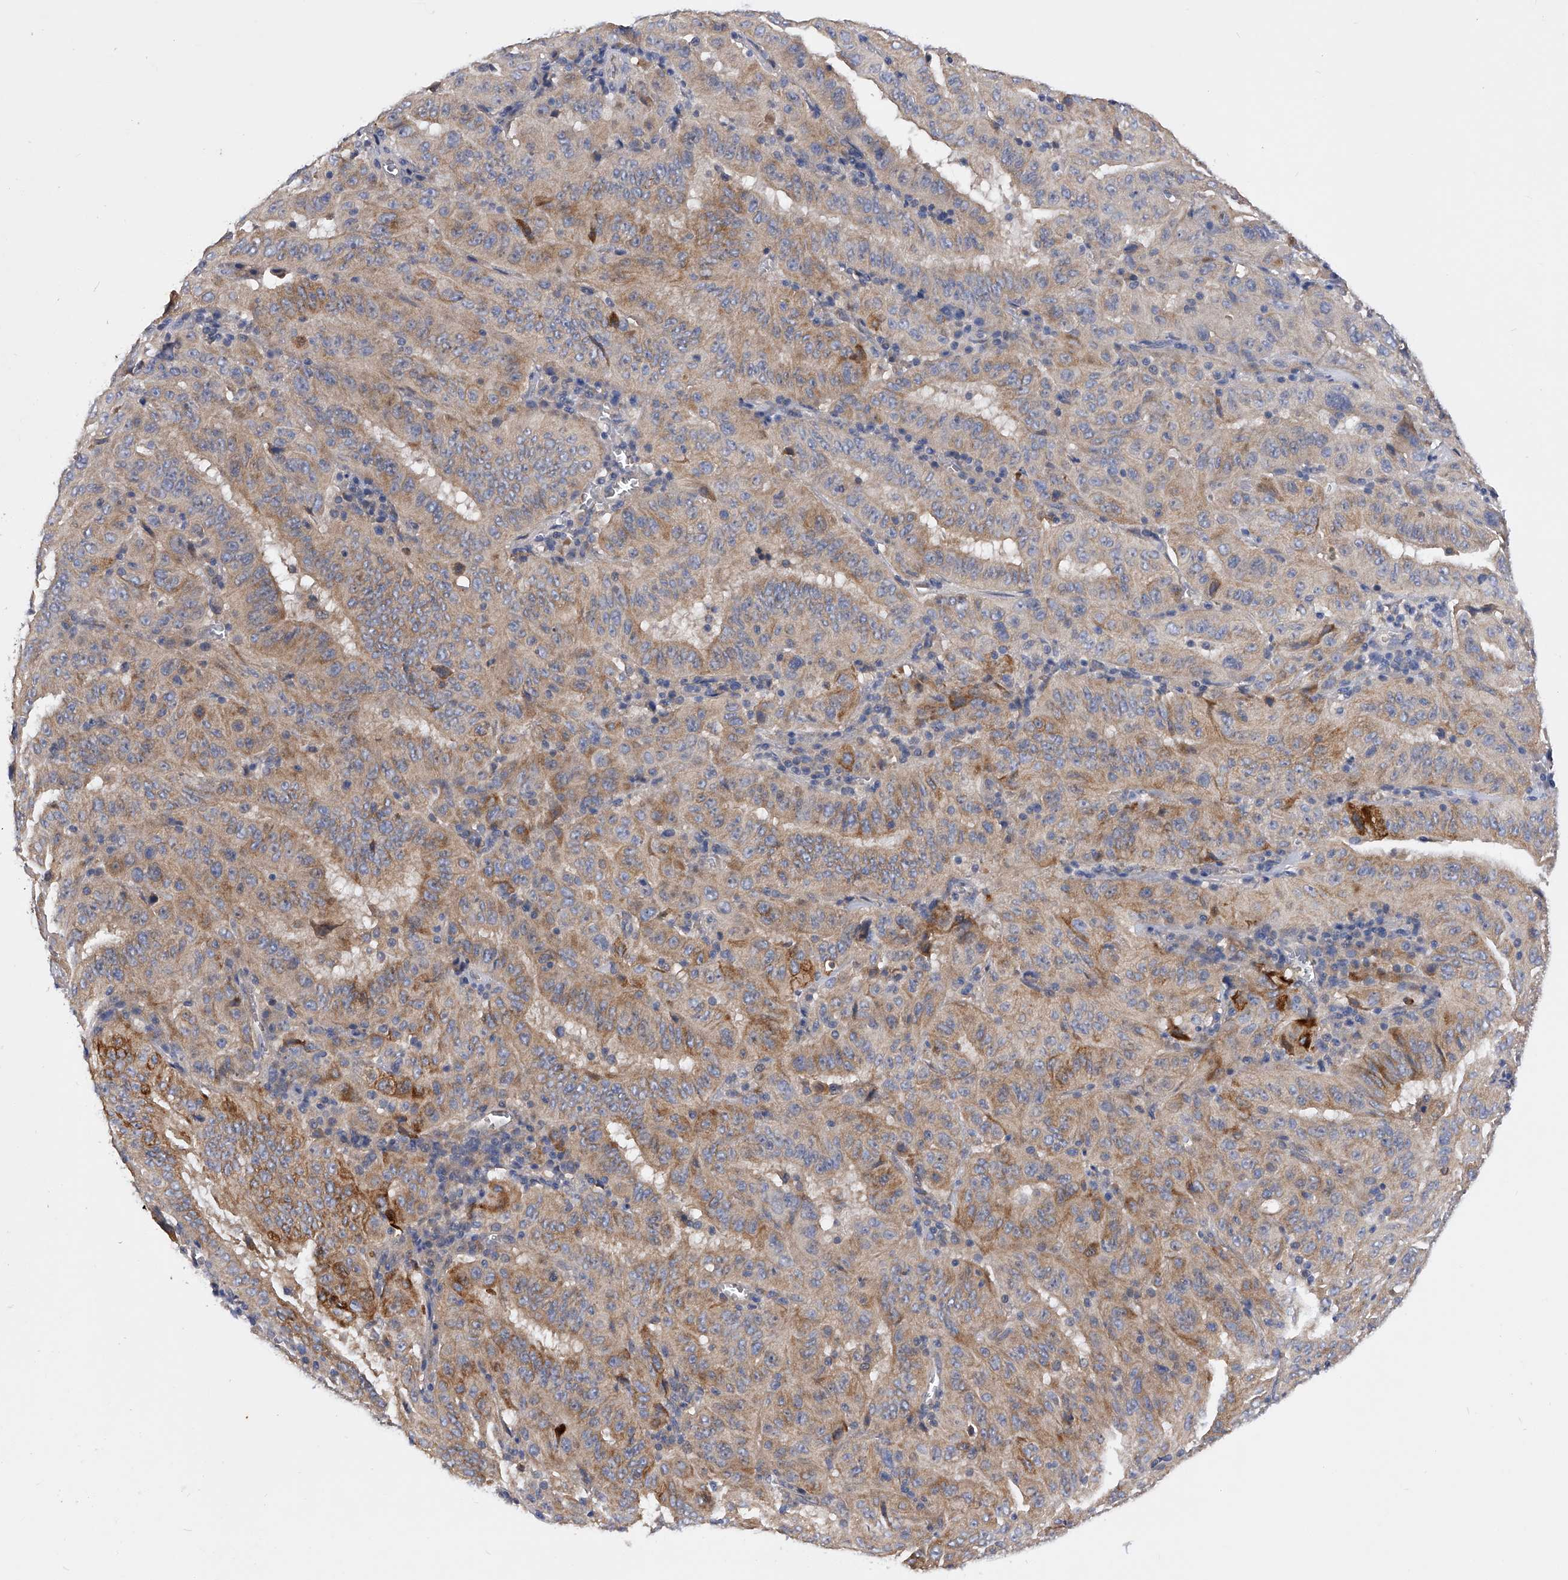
{"staining": {"intensity": "moderate", "quantity": "25%-75%", "location": "cytoplasmic/membranous"}, "tissue": "pancreatic cancer", "cell_type": "Tumor cells", "image_type": "cancer", "snomed": [{"axis": "morphology", "description": "Adenocarcinoma, NOS"}, {"axis": "topography", "description": "Pancreas"}], "caption": "Protein expression analysis of human pancreatic adenocarcinoma reveals moderate cytoplasmic/membranous expression in about 25%-75% of tumor cells.", "gene": "ARL4C", "patient": {"sex": "male", "age": 63}}